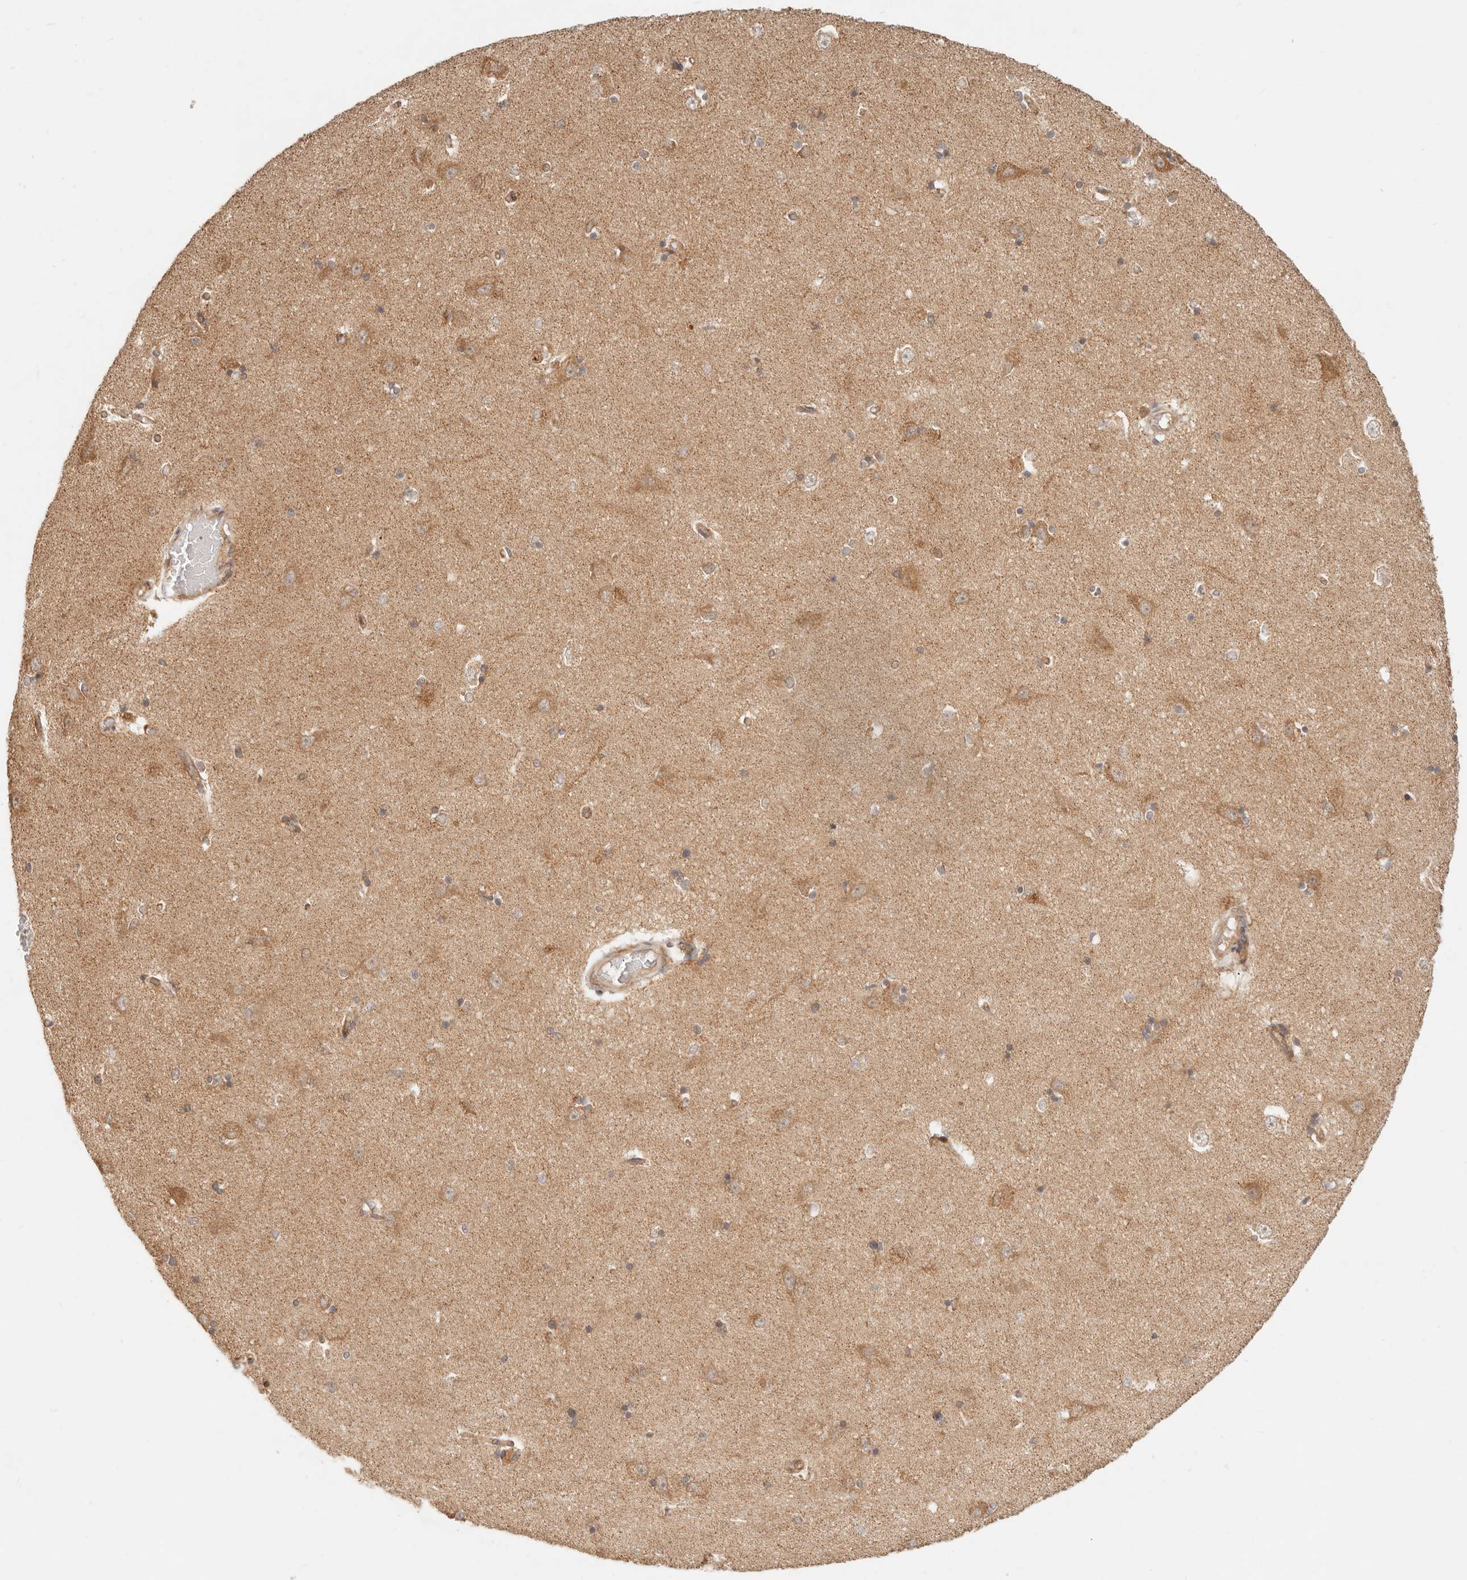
{"staining": {"intensity": "moderate", "quantity": "<25%", "location": "cytoplasmic/membranous"}, "tissue": "hippocampus", "cell_type": "Glial cells", "image_type": "normal", "snomed": [{"axis": "morphology", "description": "Normal tissue, NOS"}, {"axis": "topography", "description": "Hippocampus"}], "caption": "High-power microscopy captured an immunohistochemistry (IHC) photomicrograph of normal hippocampus, revealing moderate cytoplasmic/membranous positivity in approximately <25% of glial cells.", "gene": "BAALC", "patient": {"sex": "male", "age": 45}}